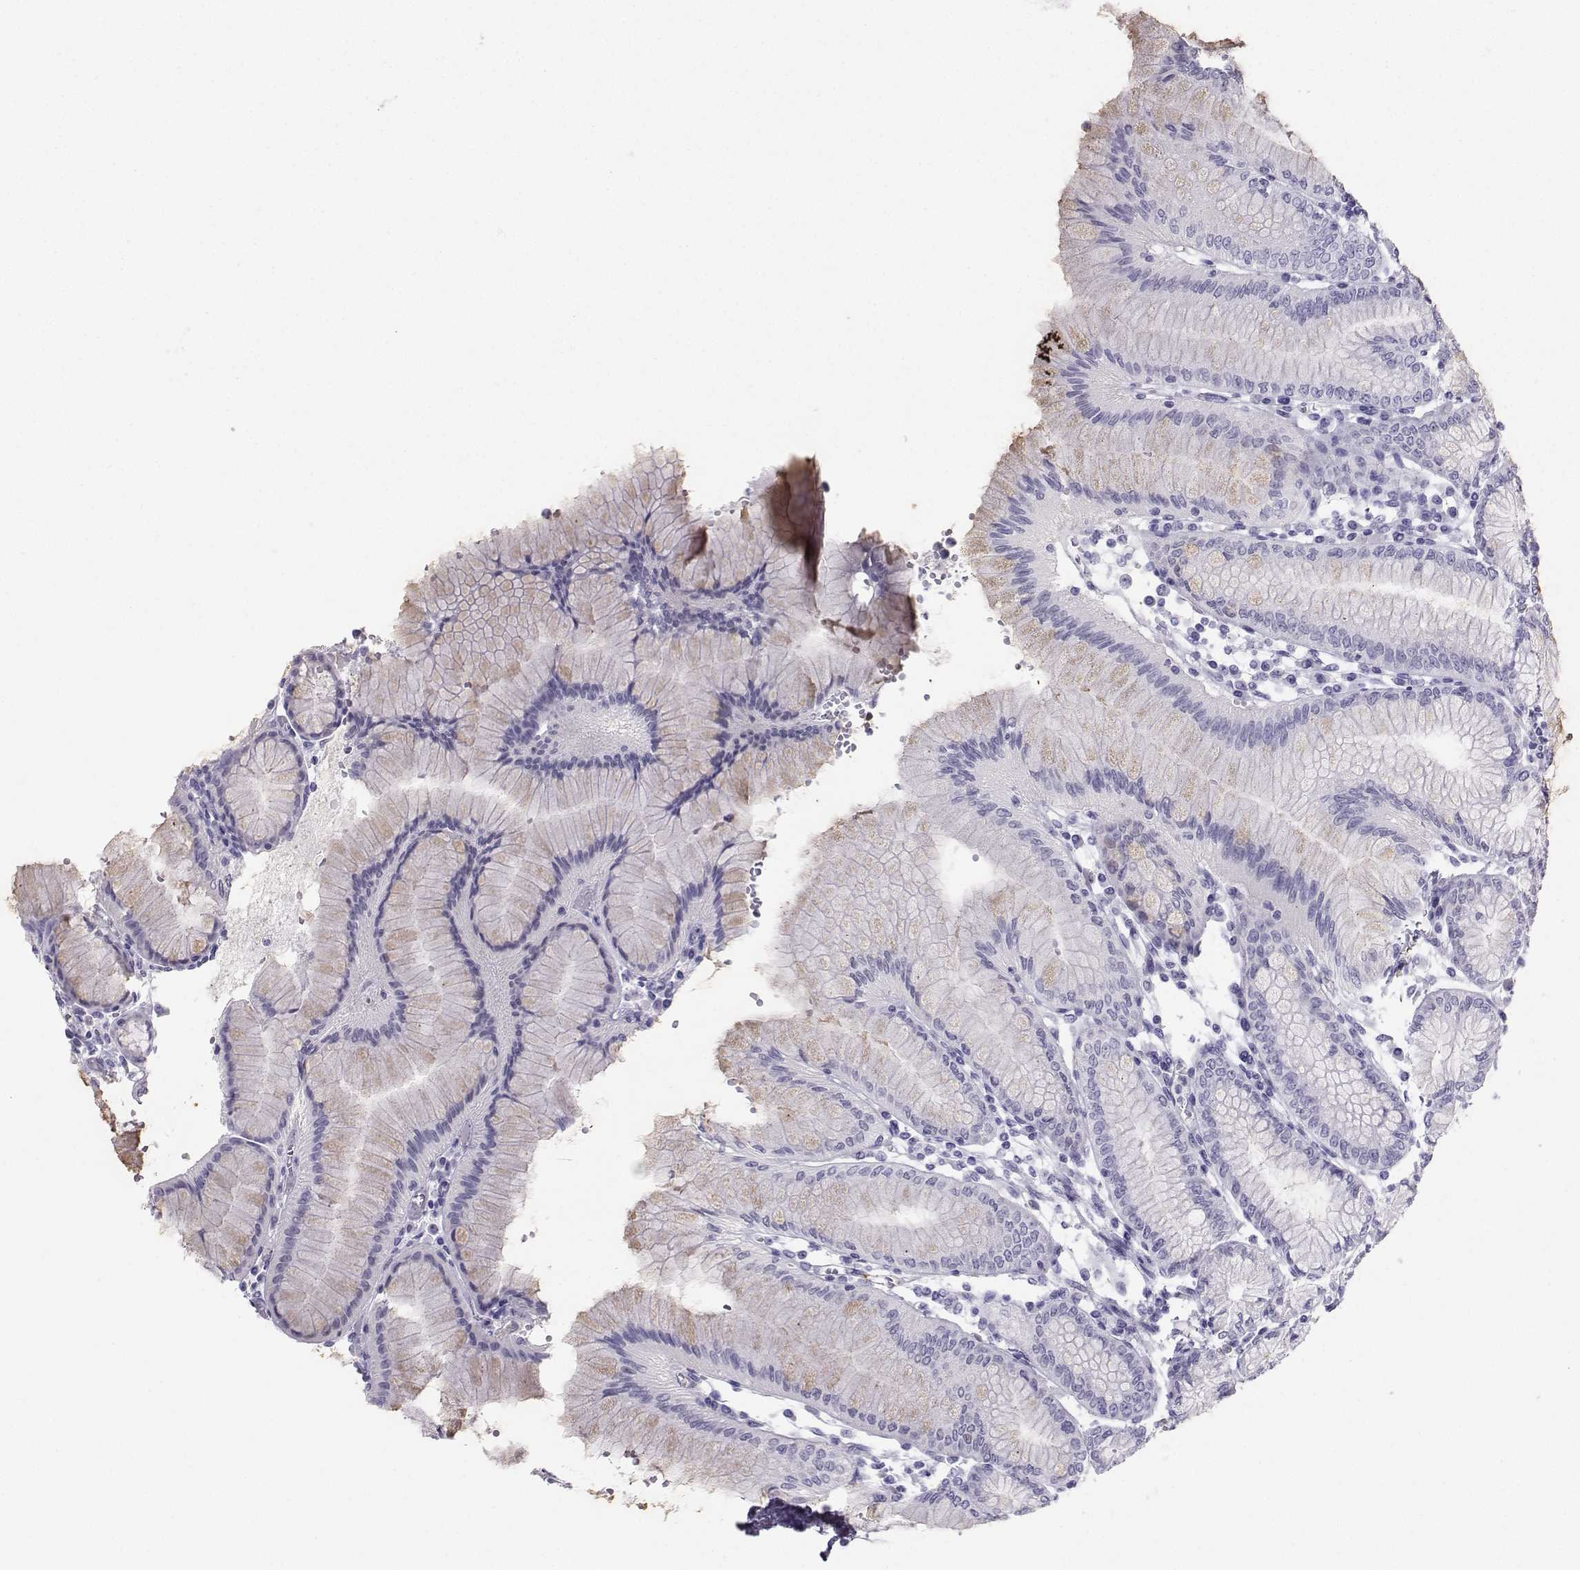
{"staining": {"intensity": "negative", "quantity": "none", "location": "none"}, "tissue": "stomach", "cell_type": "Glandular cells", "image_type": "normal", "snomed": [{"axis": "morphology", "description": "Normal tissue, NOS"}, {"axis": "topography", "description": "Skeletal muscle"}, {"axis": "topography", "description": "Stomach"}], "caption": "Immunohistochemistry of normal stomach displays no expression in glandular cells. The staining is performed using DAB brown chromogen with nuclei counter-stained in using hematoxylin.", "gene": "IQCD", "patient": {"sex": "female", "age": 57}}